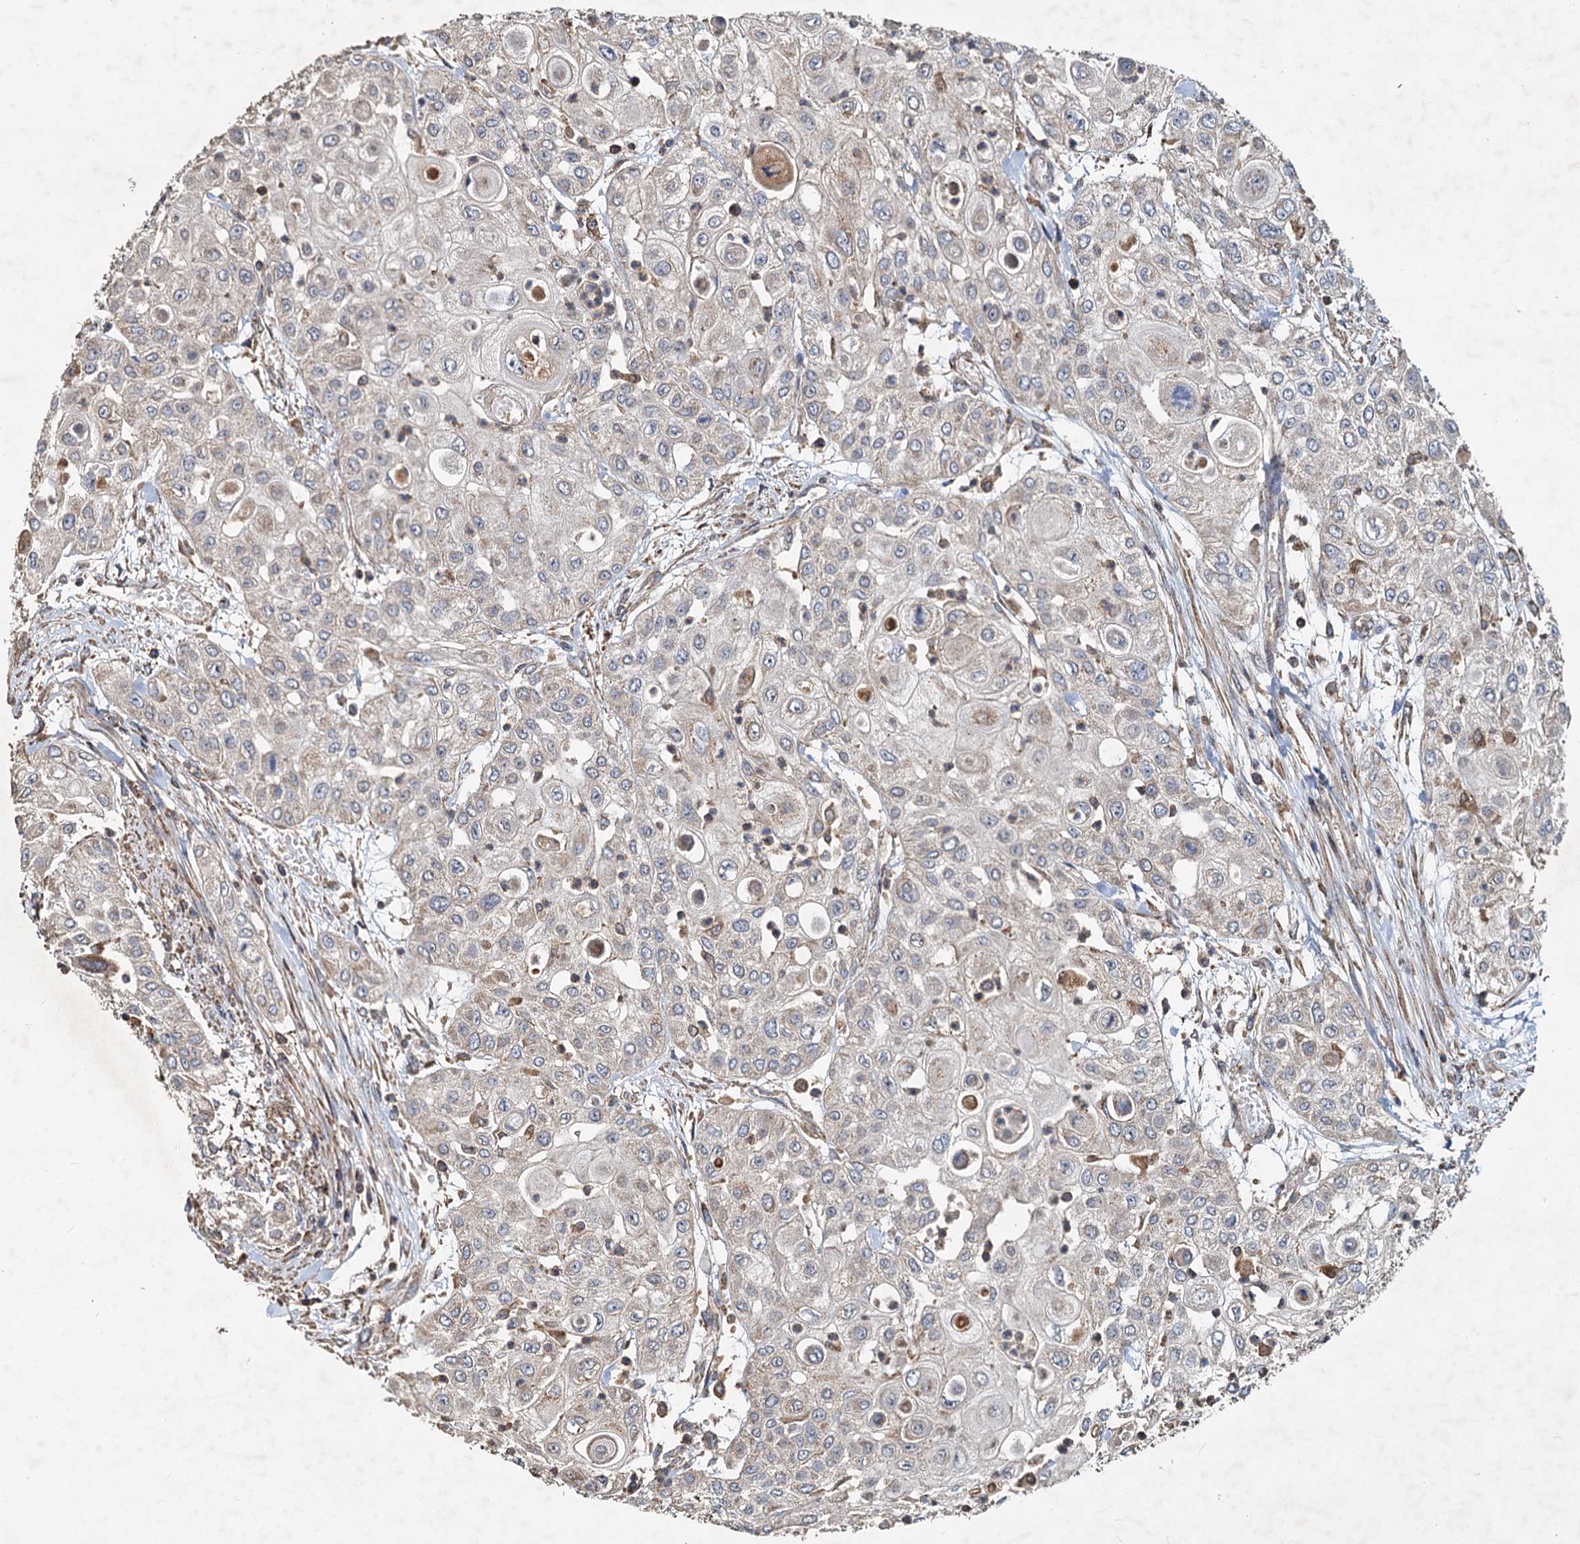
{"staining": {"intensity": "weak", "quantity": "<25%", "location": "cytoplasmic/membranous"}, "tissue": "urothelial cancer", "cell_type": "Tumor cells", "image_type": "cancer", "snomed": [{"axis": "morphology", "description": "Urothelial carcinoma, High grade"}, {"axis": "topography", "description": "Urinary bladder"}], "caption": "IHC micrograph of neoplastic tissue: human urothelial carcinoma (high-grade) stained with DAB reveals no significant protein positivity in tumor cells.", "gene": "SDS", "patient": {"sex": "female", "age": 79}}